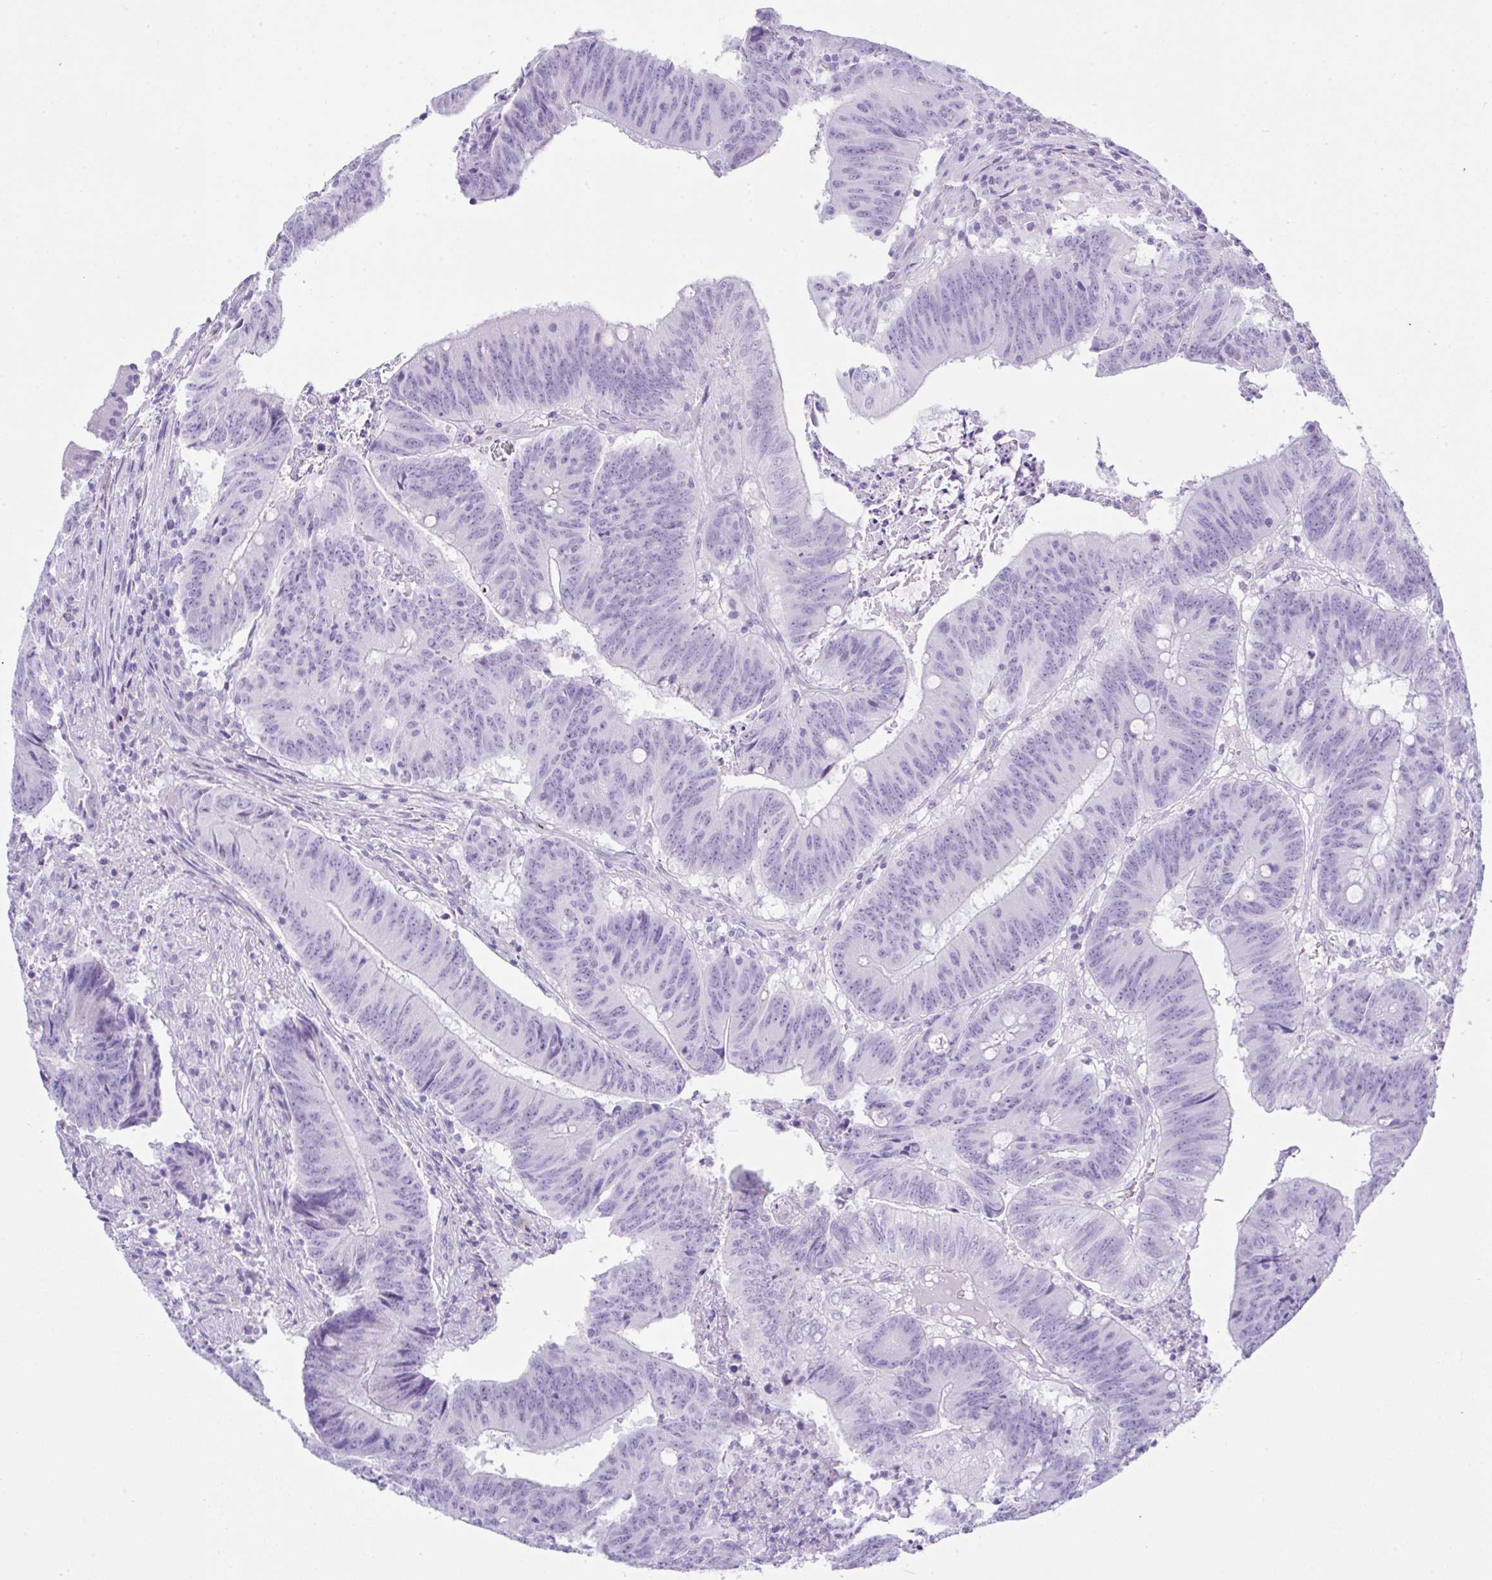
{"staining": {"intensity": "negative", "quantity": "none", "location": "none"}, "tissue": "colorectal cancer", "cell_type": "Tumor cells", "image_type": "cancer", "snomed": [{"axis": "morphology", "description": "Adenocarcinoma, NOS"}, {"axis": "topography", "description": "Colon"}], "caption": "An image of human colorectal cancer (adenocarcinoma) is negative for staining in tumor cells.", "gene": "NDUFAF8", "patient": {"sex": "female", "age": 87}}